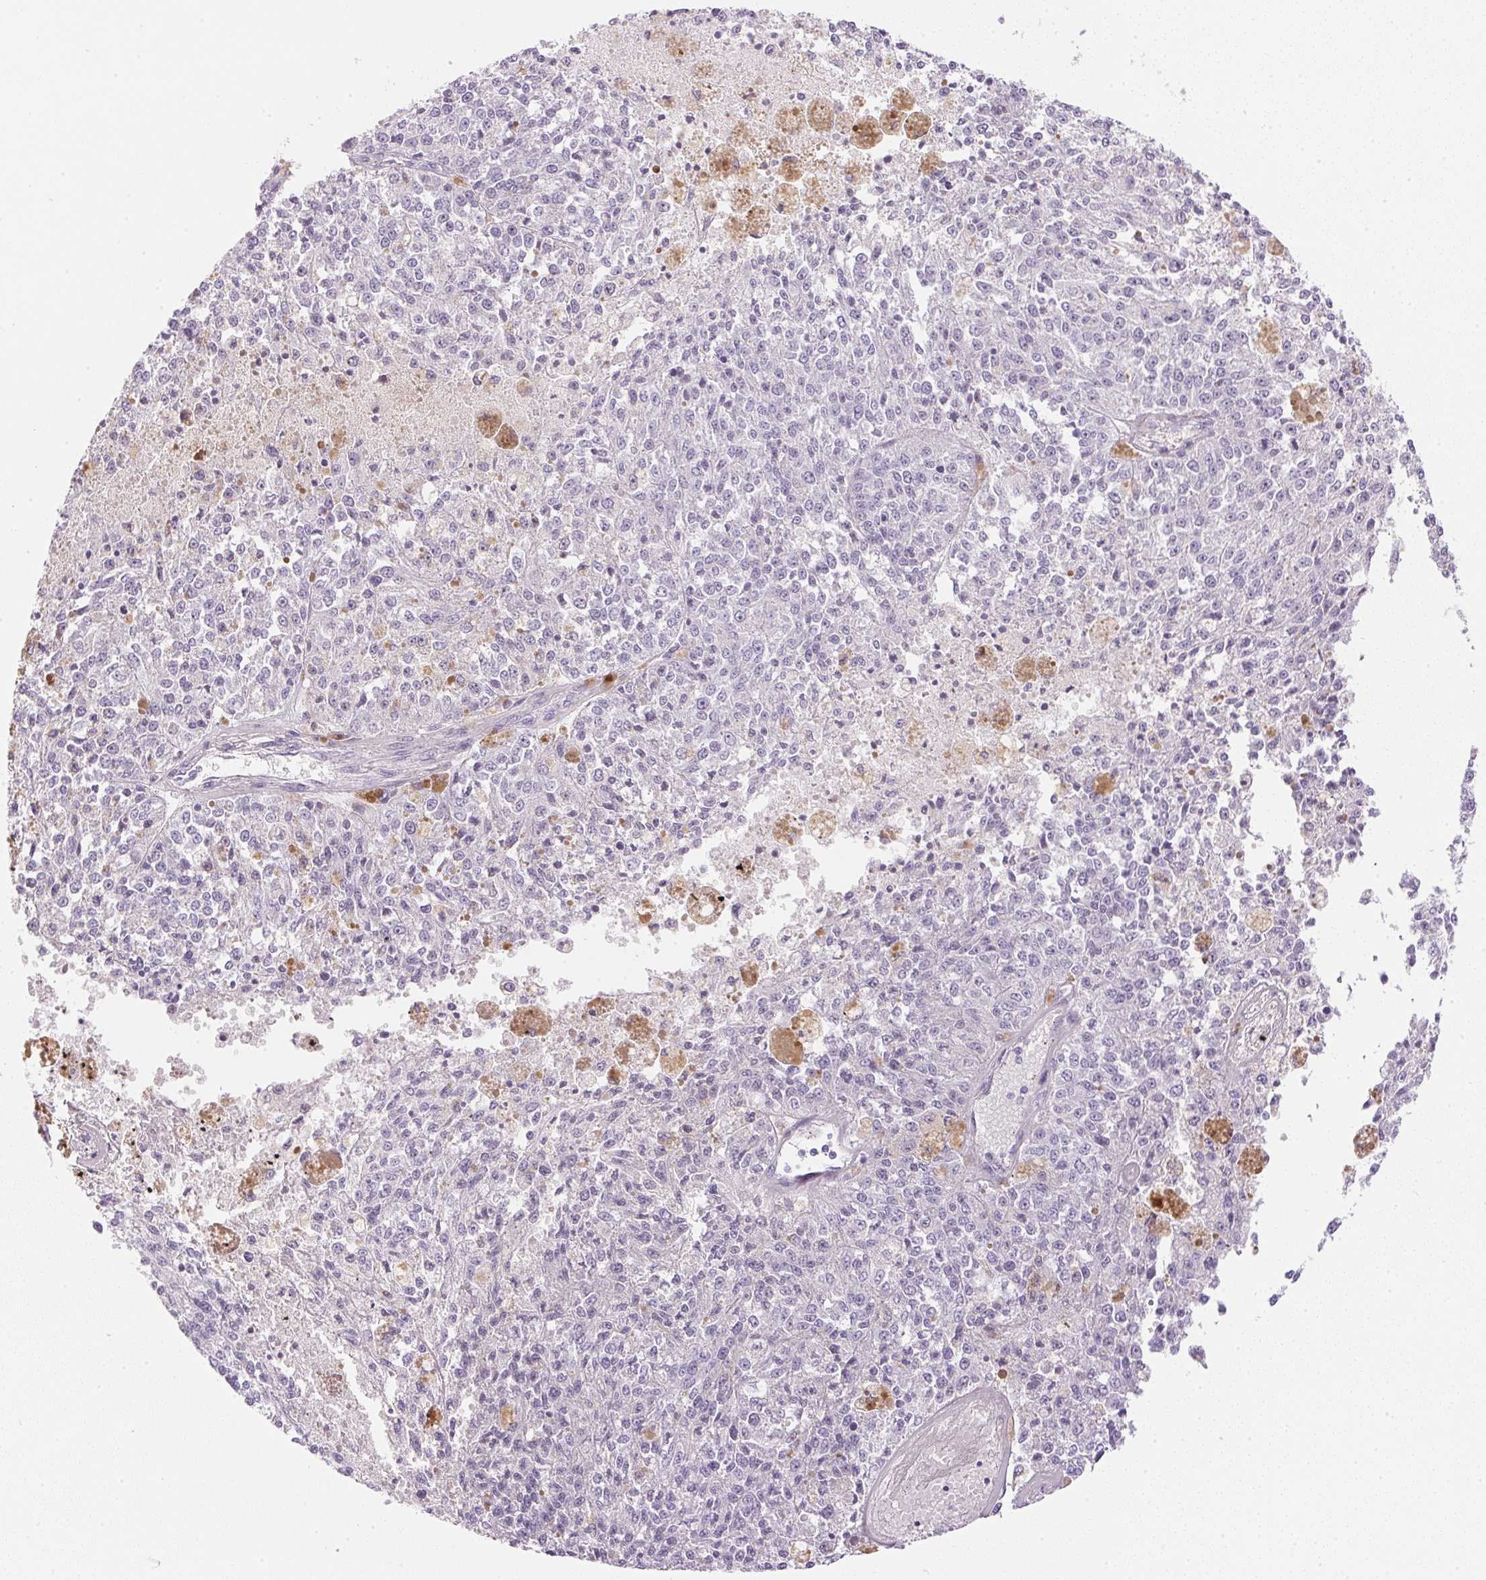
{"staining": {"intensity": "negative", "quantity": "none", "location": "none"}, "tissue": "melanoma", "cell_type": "Tumor cells", "image_type": "cancer", "snomed": [{"axis": "morphology", "description": "Malignant melanoma, Metastatic site"}, {"axis": "topography", "description": "Lymph node"}], "caption": "IHC image of neoplastic tissue: human malignant melanoma (metastatic site) stained with DAB demonstrates no significant protein expression in tumor cells.", "gene": "KCNE2", "patient": {"sex": "female", "age": 64}}